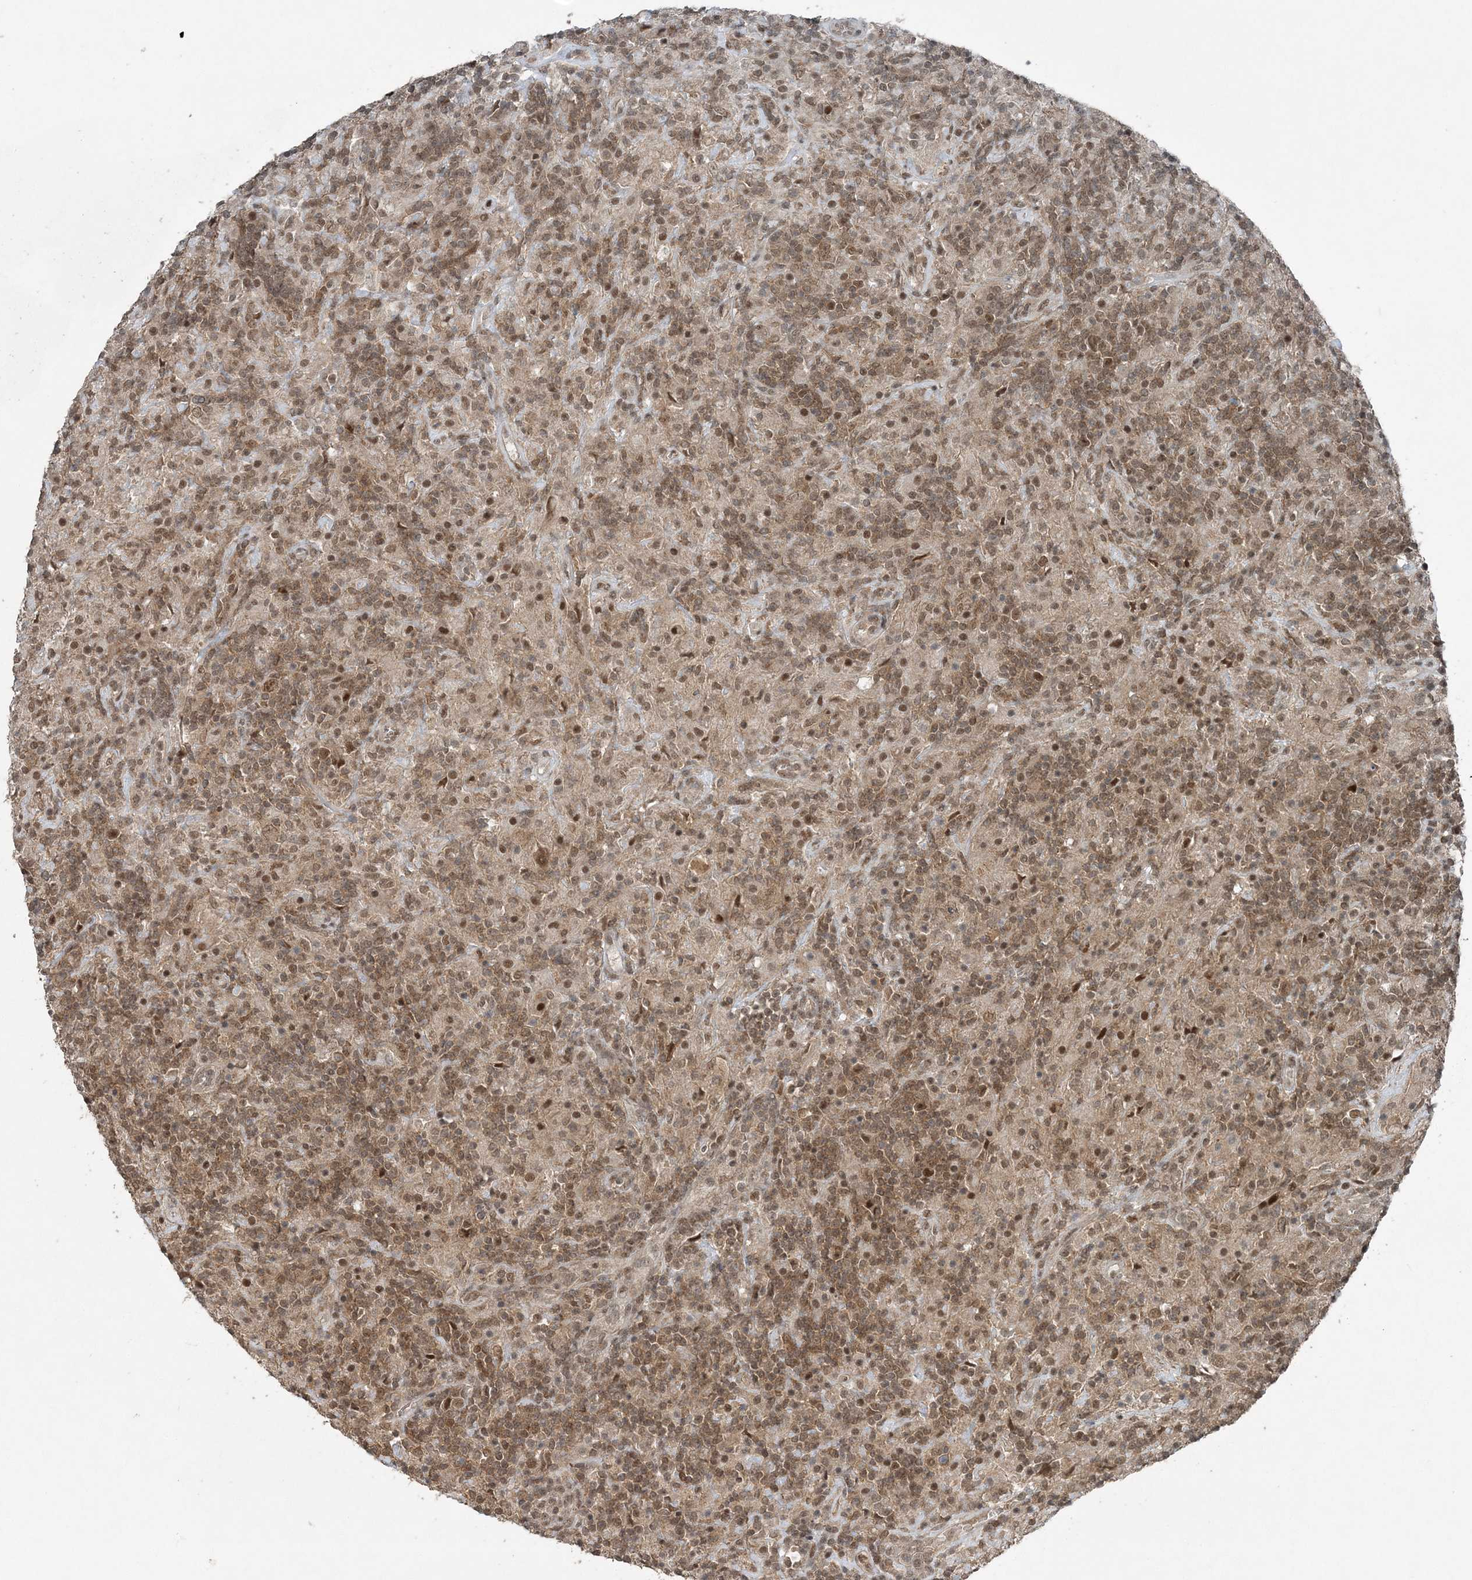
{"staining": {"intensity": "moderate", "quantity": ">75%", "location": "nuclear"}, "tissue": "lymphoma", "cell_type": "Tumor cells", "image_type": "cancer", "snomed": [{"axis": "morphology", "description": "Hodgkin's disease, NOS"}, {"axis": "topography", "description": "Lymph node"}], "caption": "DAB immunohistochemical staining of human Hodgkin's disease demonstrates moderate nuclear protein expression in about >75% of tumor cells. The protein of interest is stained brown, and the nuclei are stained in blue (DAB (3,3'-diaminobenzidine) IHC with brightfield microscopy, high magnification).", "gene": "COPS7B", "patient": {"sex": "male", "age": 70}}